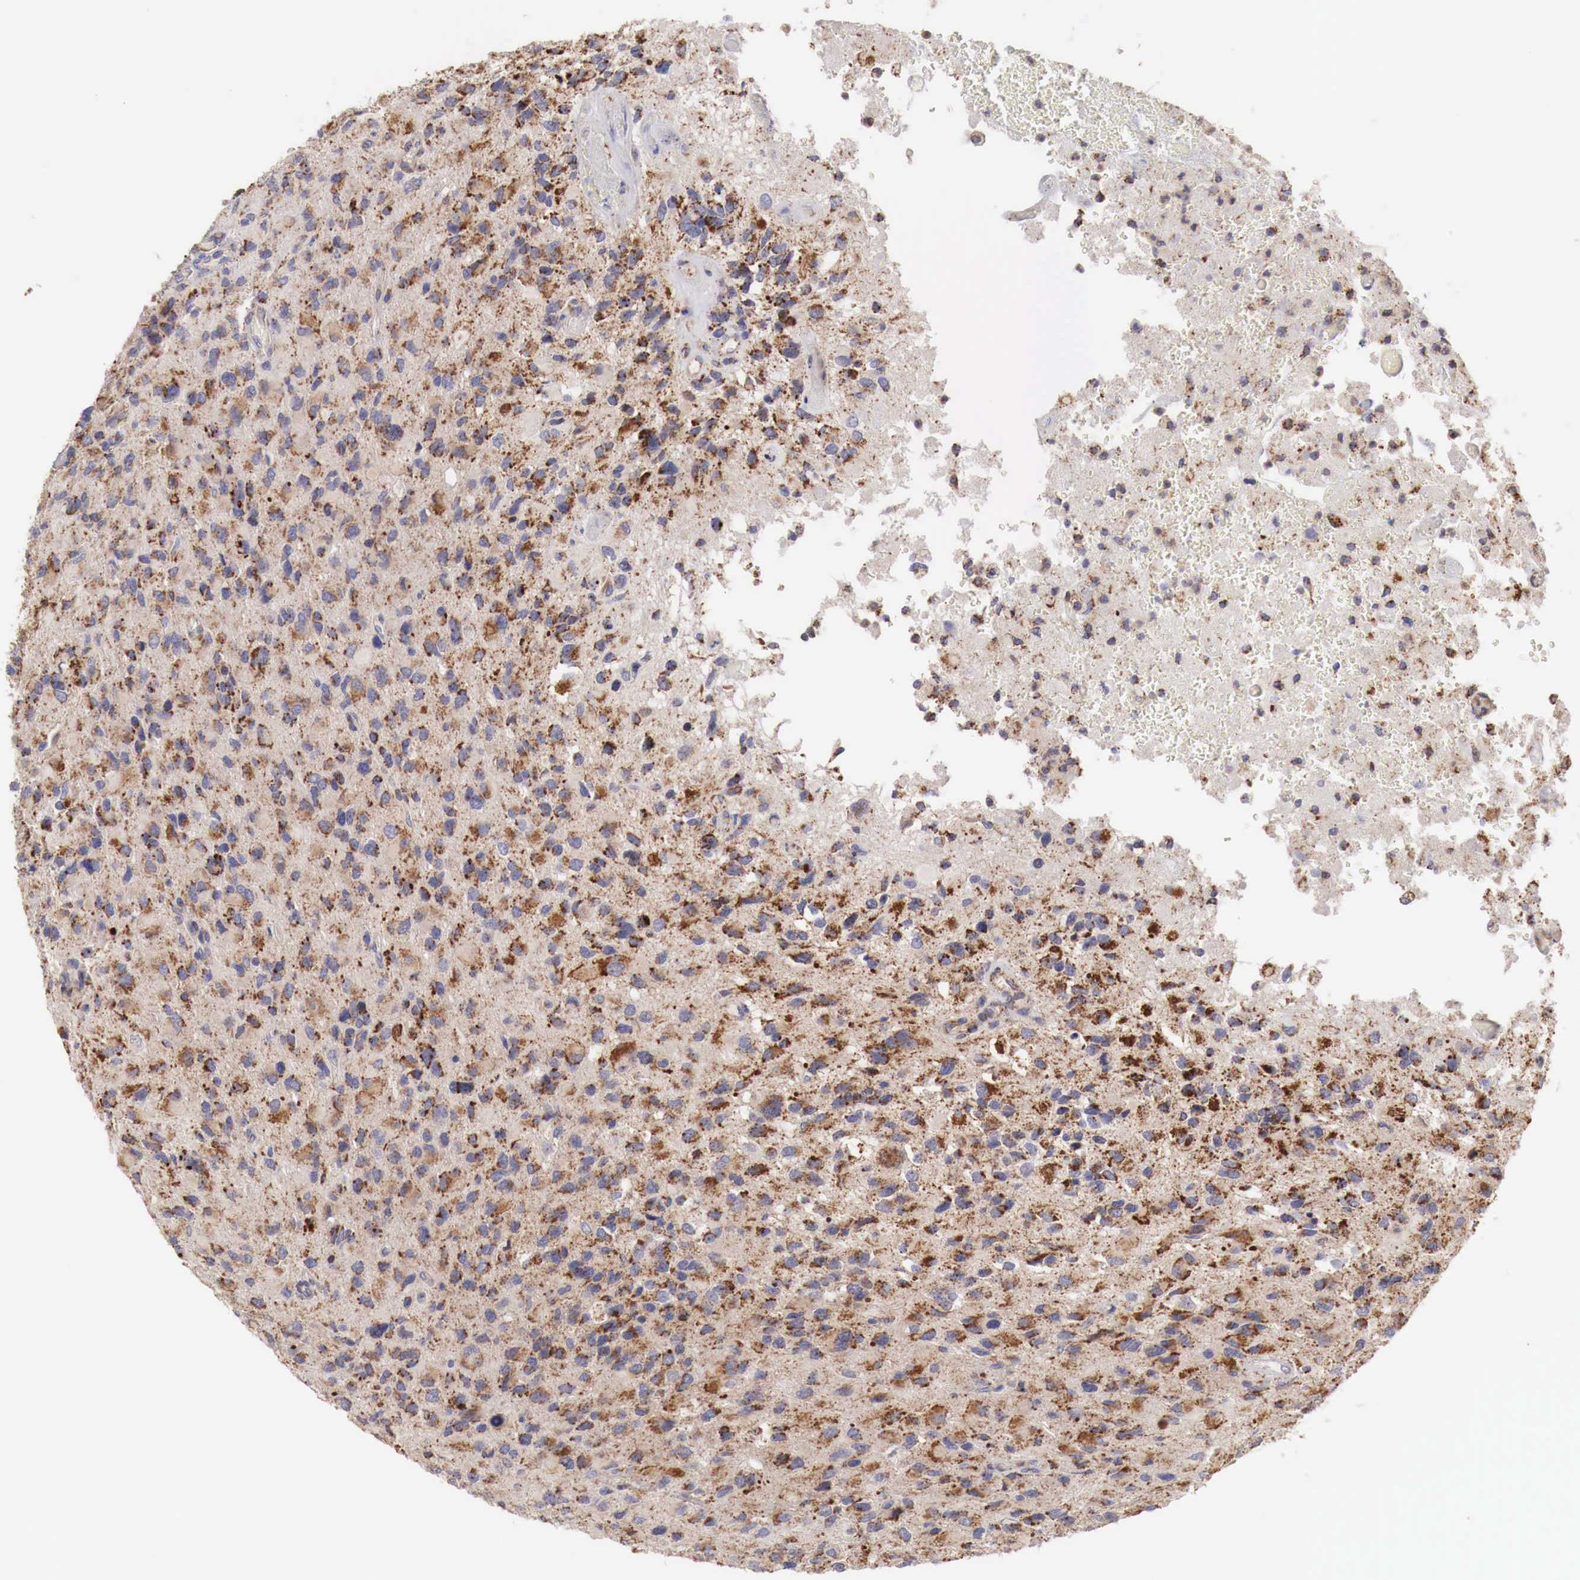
{"staining": {"intensity": "moderate", "quantity": ">75%", "location": "cytoplasmic/membranous"}, "tissue": "glioma", "cell_type": "Tumor cells", "image_type": "cancer", "snomed": [{"axis": "morphology", "description": "Glioma, malignant, High grade"}, {"axis": "topography", "description": "Brain"}], "caption": "Moderate cytoplasmic/membranous staining is identified in about >75% of tumor cells in glioma.", "gene": "XPNPEP3", "patient": {"sex": "male", "age": 69}}